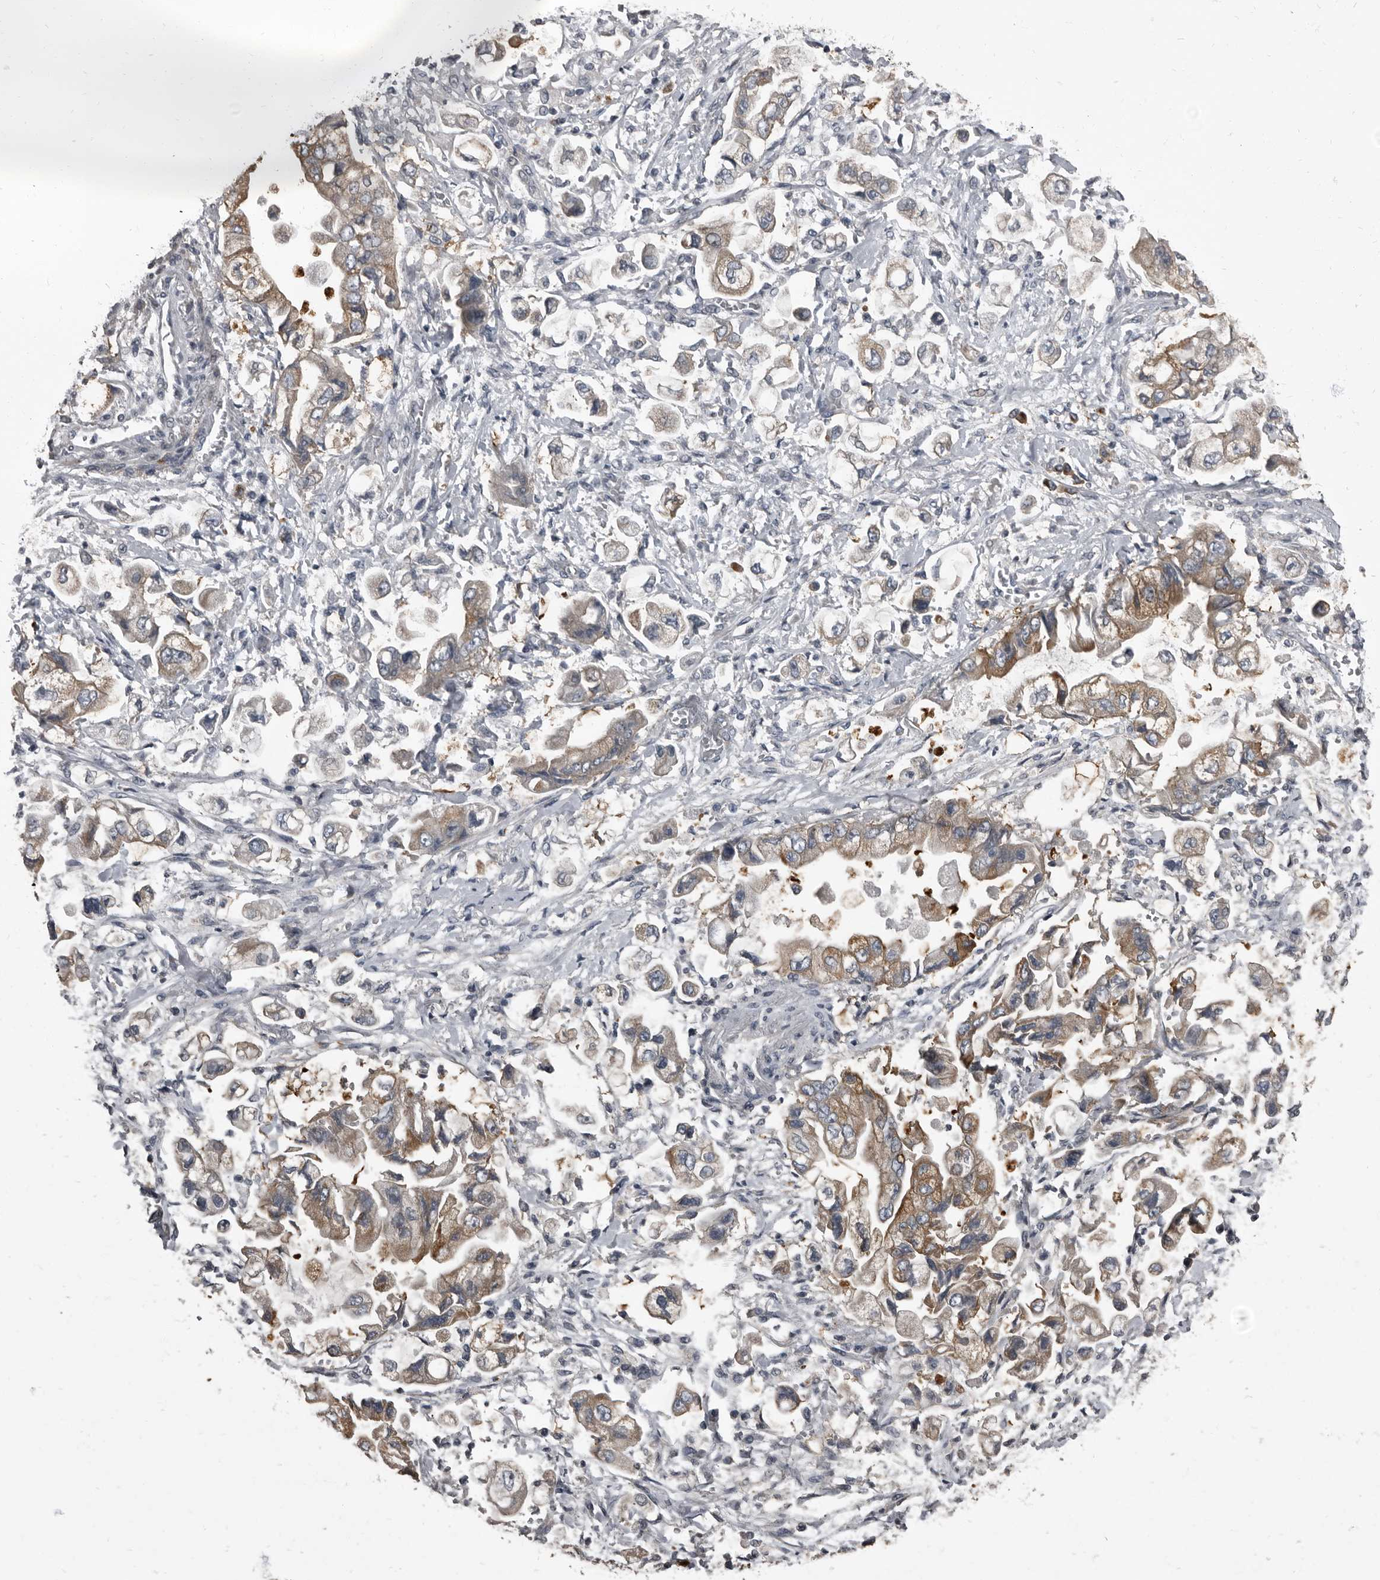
{"staining": {"intensity": "moderate", "quantity": ">75%", "location": "cytoplasmic/membranous"}, "tissue": "stomach cancer", "cell_type": "Tumor cells", "image_type": "cancer", "snomed": [{"axis": "morphology", "description": "Adenocarcinoma, NOS"}, {"axis": "topography", "description": "Stomach"}], "caption": "IHC photomicrograph of neoplastic tissue: stomach adenocarcinoma stained using IHC shows medium levels of moderate protein expression localized specifically in the cytoplasmic/membranous of tumor cells, appearing as a cytoplasmic/membranous brown color.", "gene": "TPD52L1", "patient": {"sex": "male", "age": 62}}